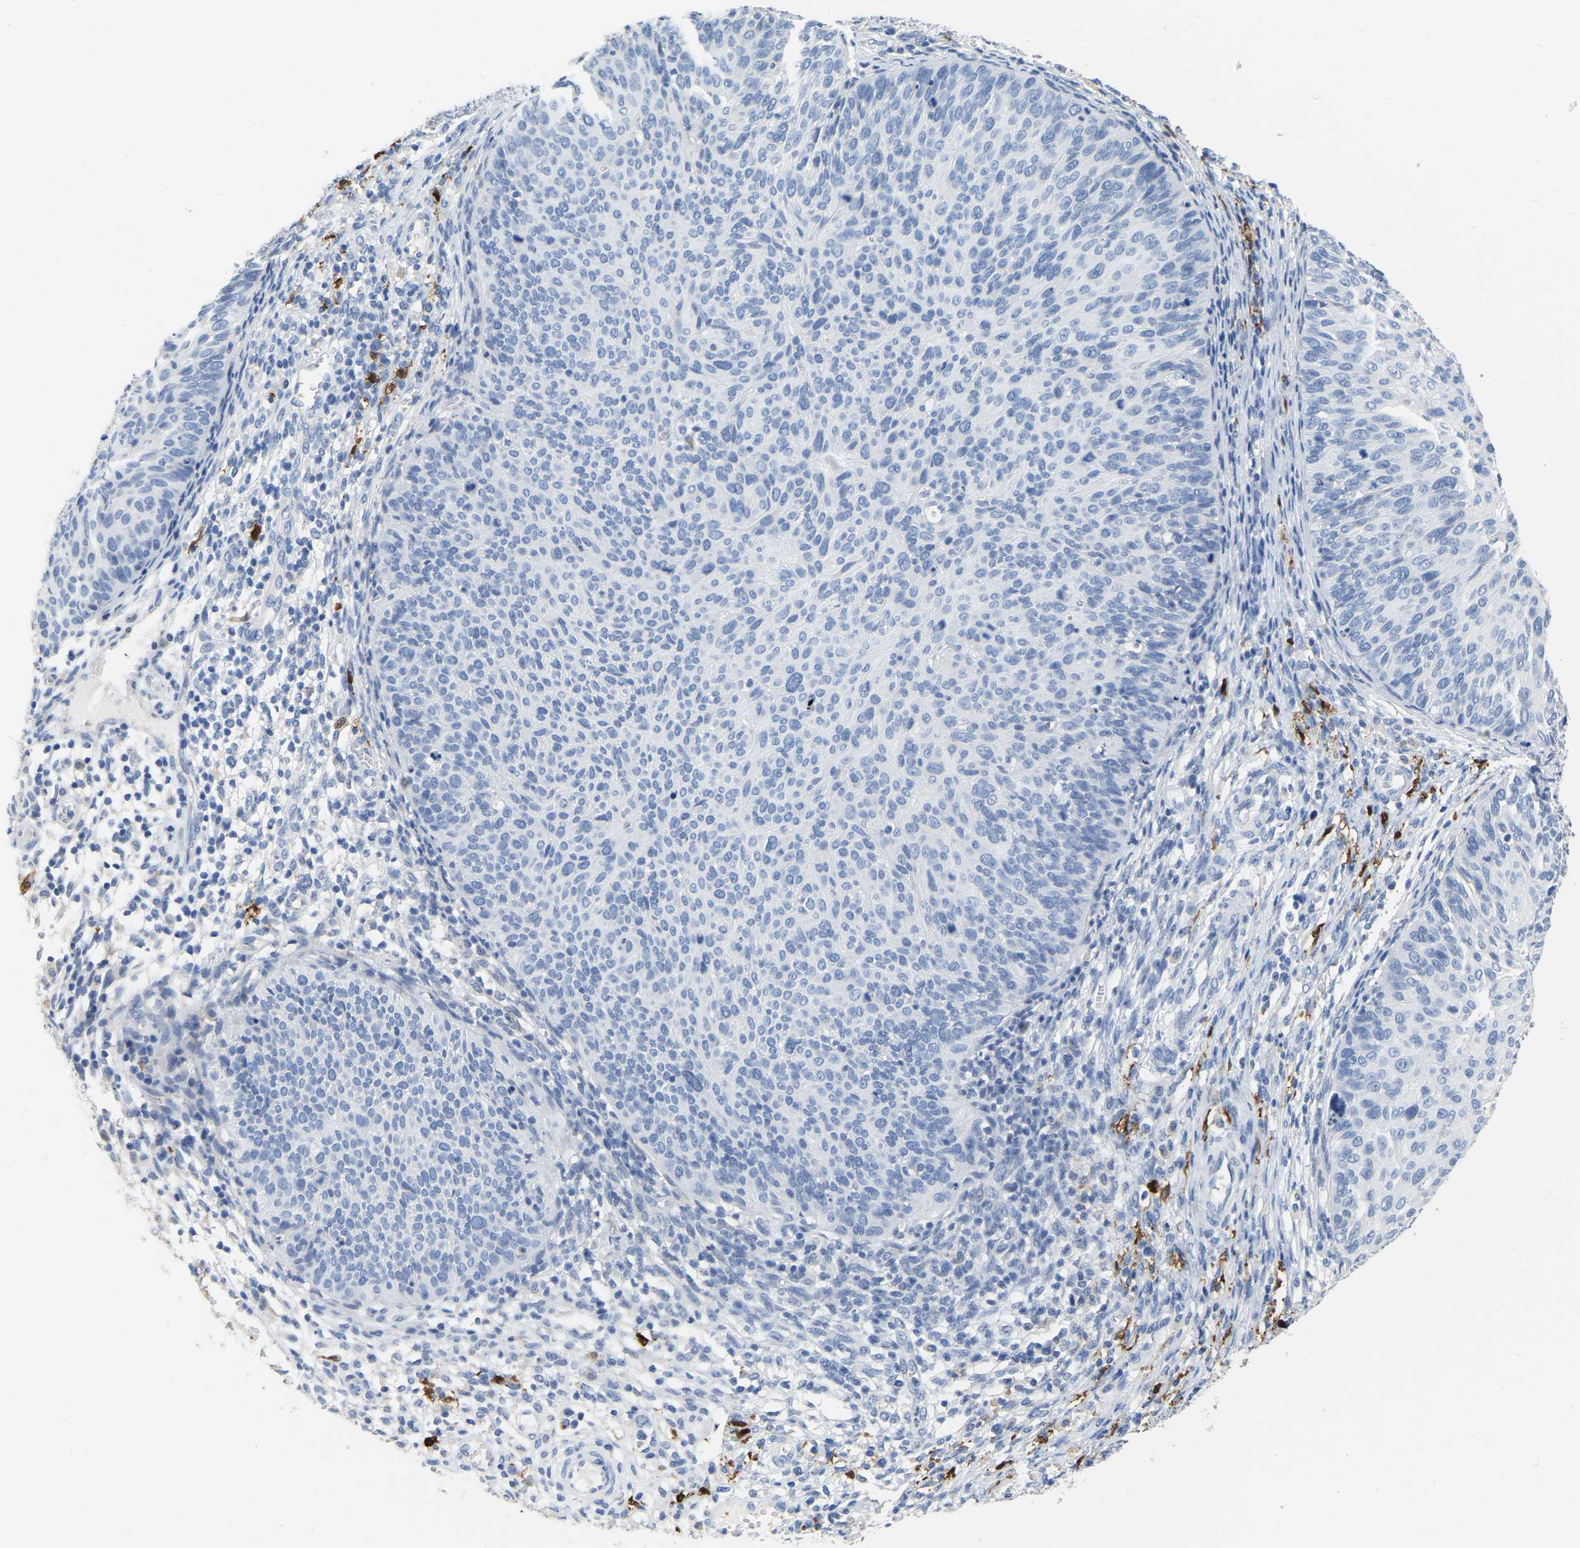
{"staining": {"intensity": "negative", "quantity": "none", "location": "none"}, "tissue": "cervical cancer", "cell_type": "Tumor cells", "image_type": "cancer", "snomed": [{"axis": "morphology", "description": "Squamous cell carcinoma, NOS"}, {"axis": "topography", "description": "Cervix"}], "caption": "Immunohistochemical staining of human squamous cell carcinoma (cervical) displays no significant positivity in tumor cells.", "gene": "ULBP2", "patient": {"sex": "female", "age": 36}}